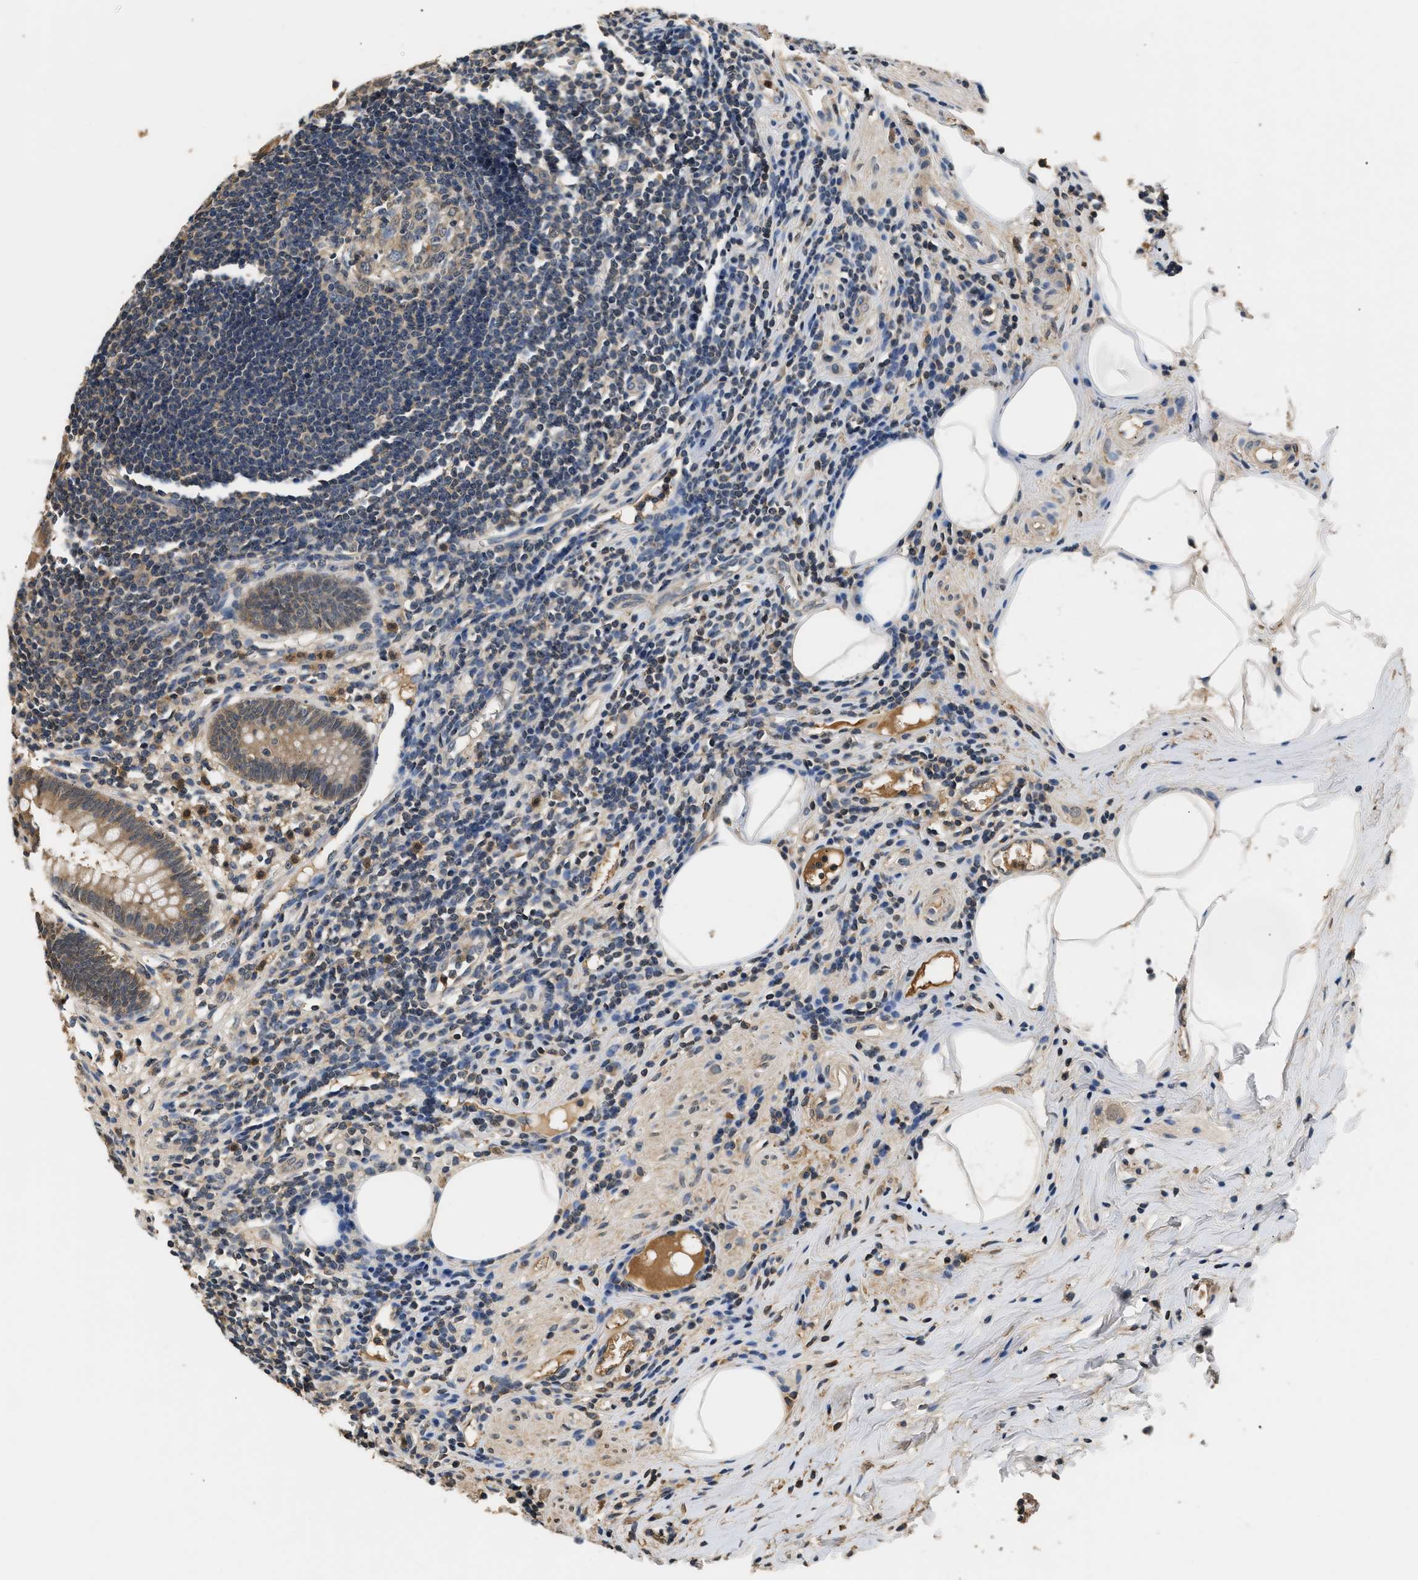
{"staining": {"intensity": "moderate", "quantity": ">75%", "location": "cytoplasmic/membranous"}, "tissue": "appendix", "cell_type": "Glandular cells", "image_type": "normal", "snomed": [{"axis": "morphology", "description": "Normal tissue, NOS"}, {"axis": "topography", "description": "Appendix"}], "caption": "The image demonstrates immunohistochemical staining of unremarkable appendix. There is moderate cytoplasmic/membranous staining is identified in about >75% of glandular cells.", "gene": "GPI", "patient": {"sex": "female", "age": 20}}